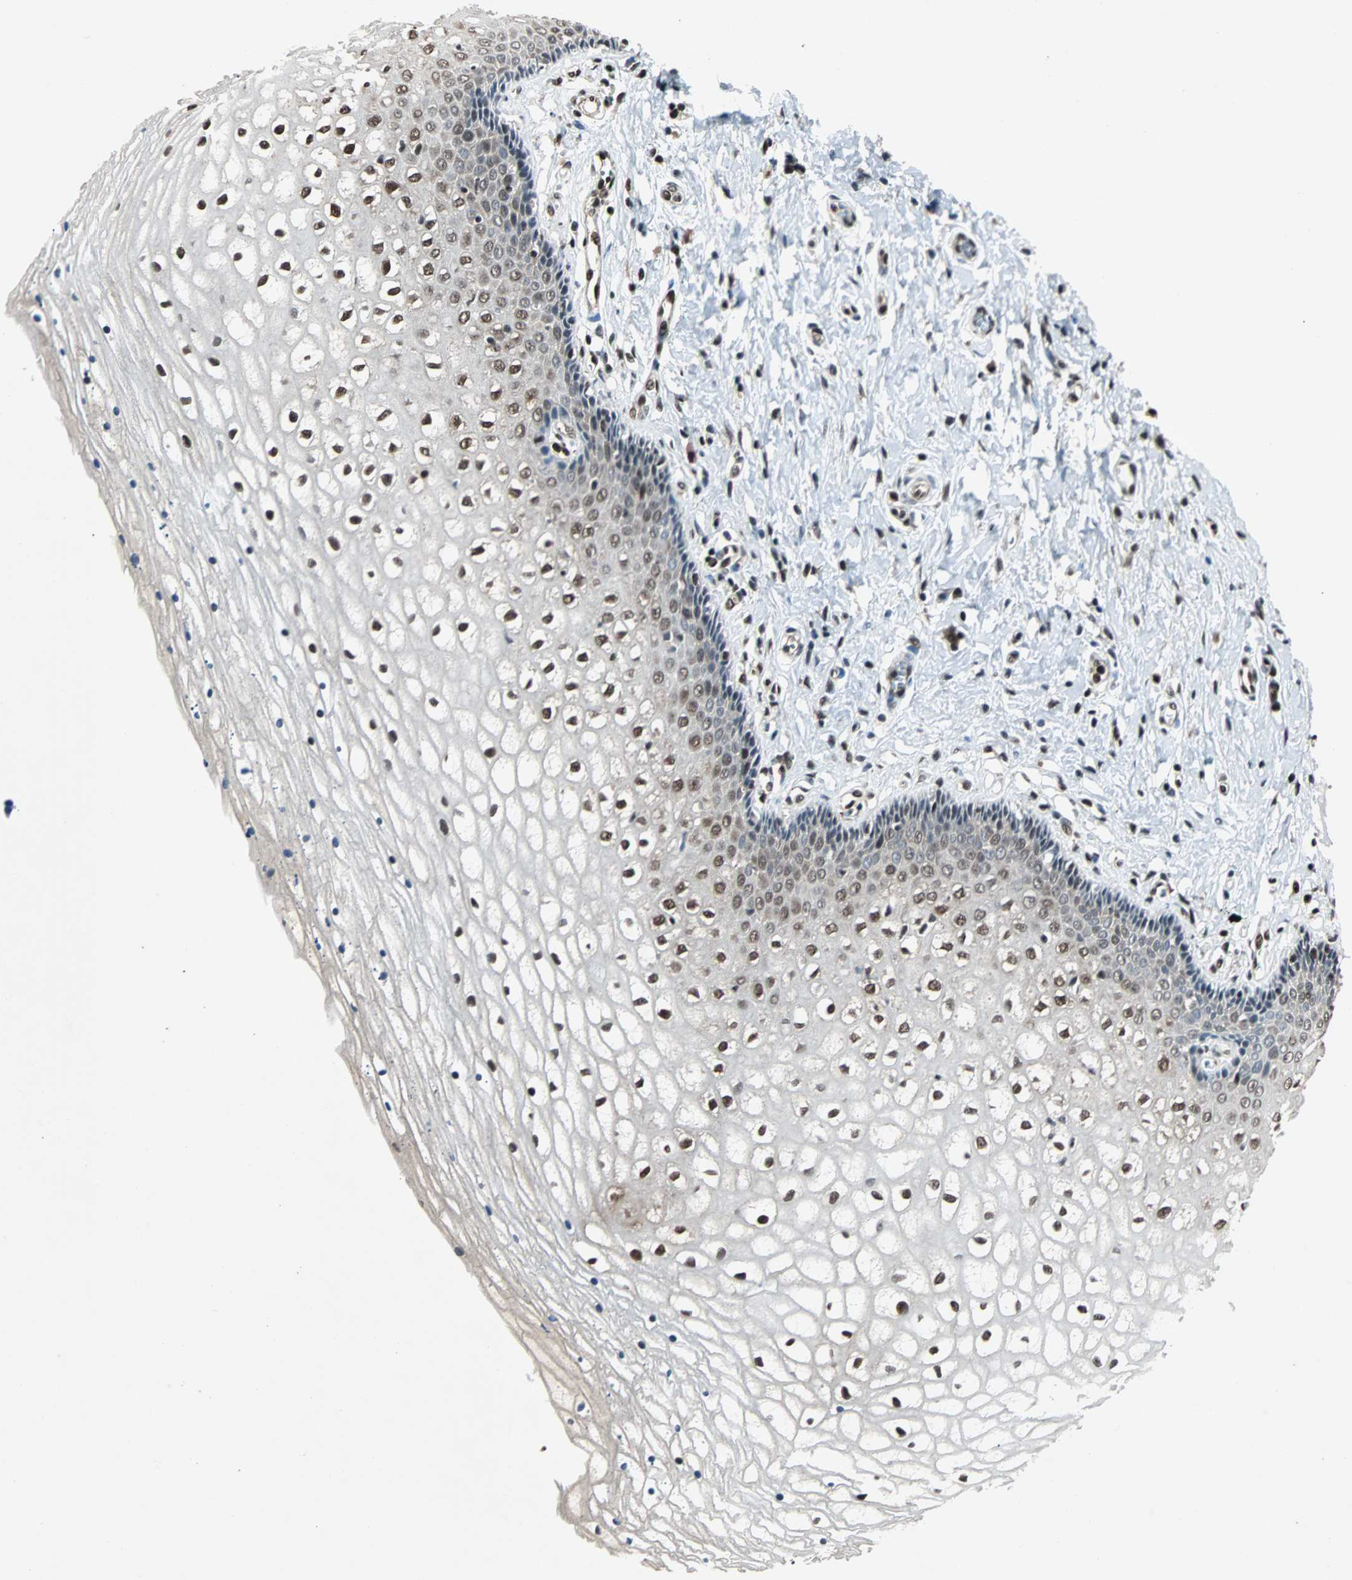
{"staining": {"intensity": "strong", "quantity": "25%-75%", "location": "nuclear"}, "tissue": "vagina", "cell_type": "Squamous epithelial cells", "image_type": "normal", "snomed": [{"axis": "morphology", "description": "Normal tissue, NOS"}, {"axis": "topography", "description": "Soft tissue"}, {"axis": "topography", "description": "Vagina"}], "caption": "Brown immunohistochemical staining in benign human vagina displays strong nuclear staining in approximately 25%-75% of squamous epithelial cells. Ihc stains the protein in brown and the nuclei are stained blue.", "gene": "ACLY", "patient": {"sex": "female", "age": 61}}